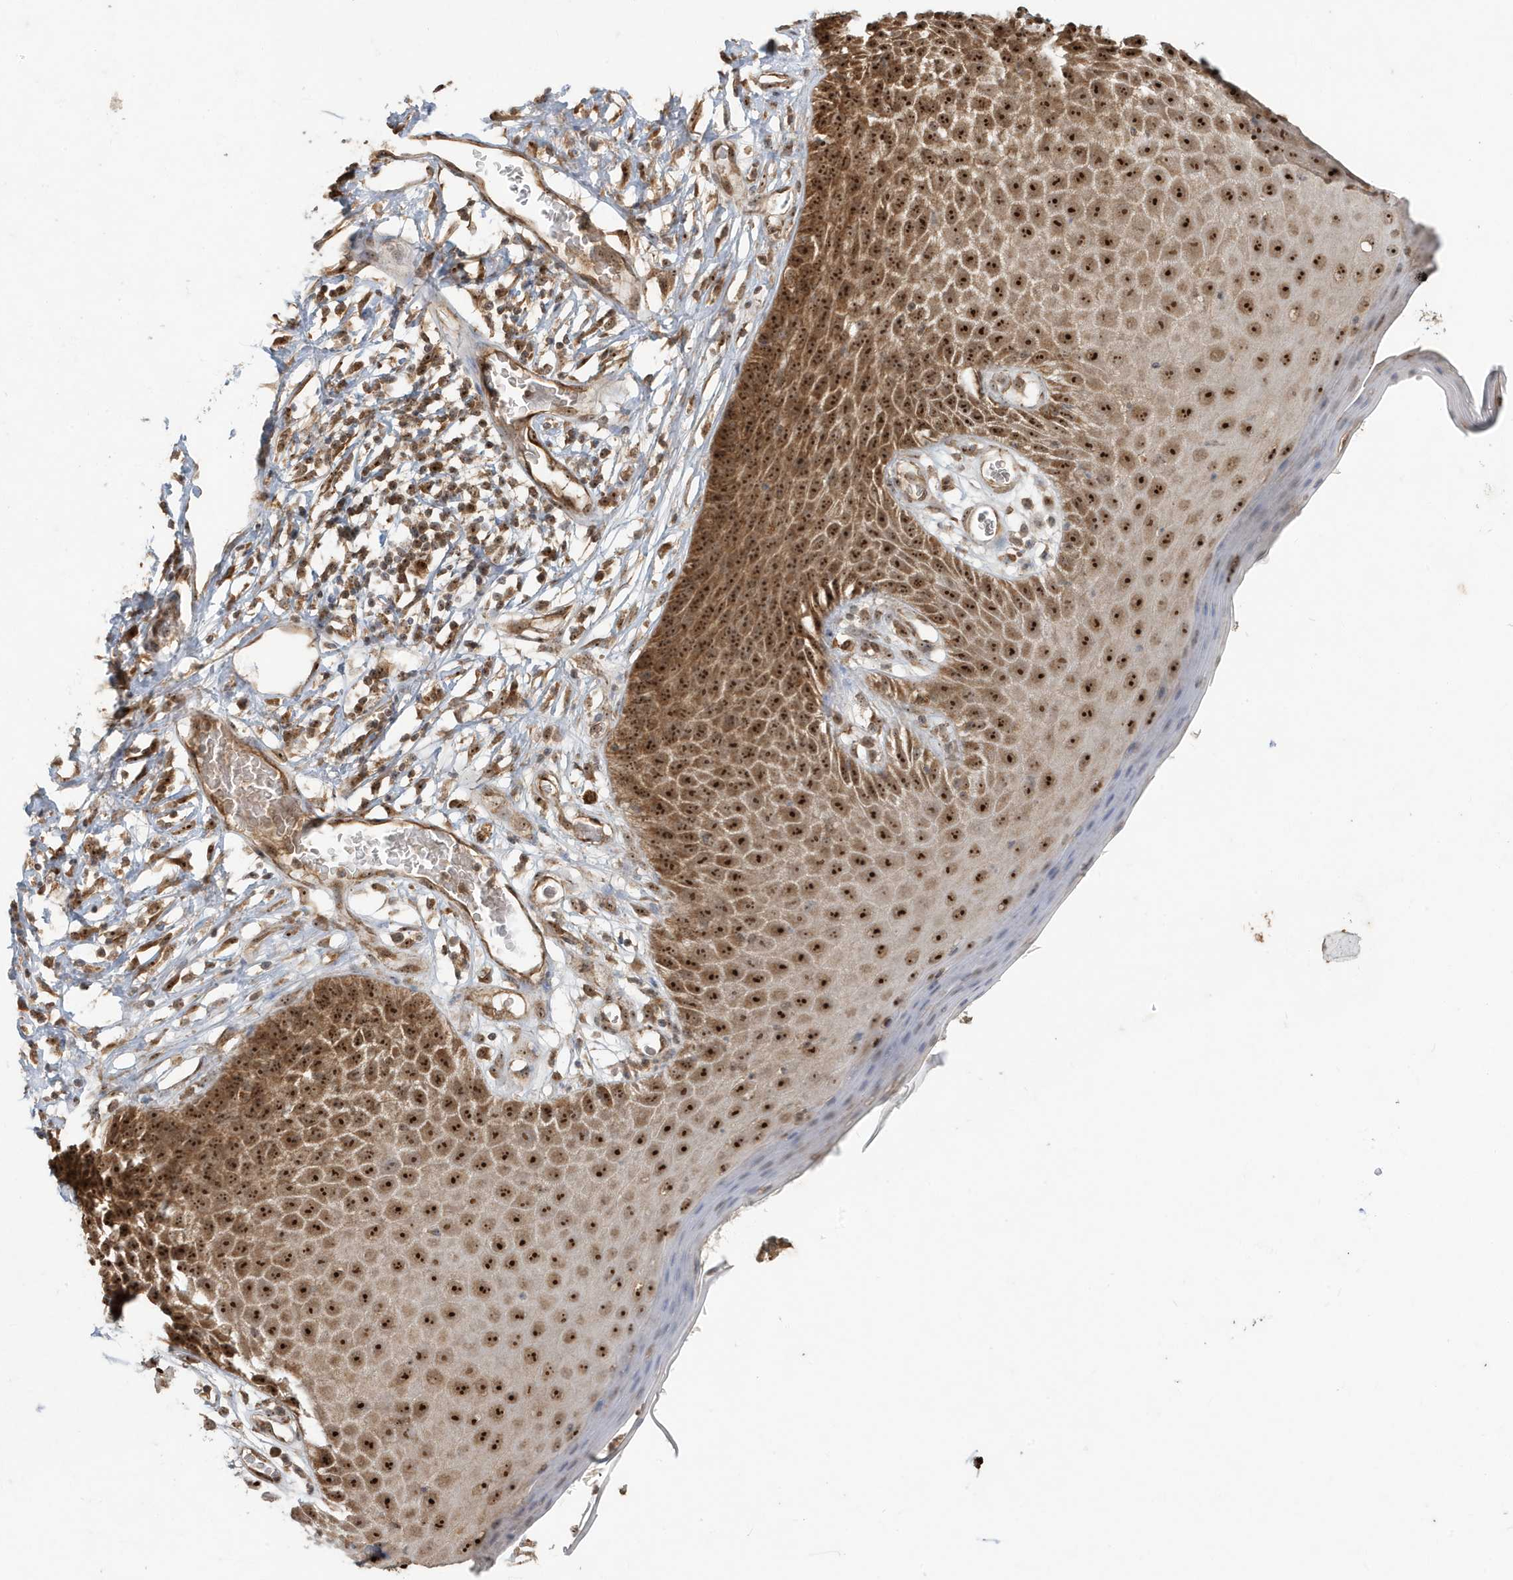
{"staining": {"intensity": "strong", "quantity": ">75%", "location": "cytoplasmic/membranous,nuclear"}, "tissue": "skin", "cell_type": "Epidermal cells", "image_type": "normal", "snomed": [{"axis": "morphology", "description": "Normal tissue, NOS"}, {"axis": "topography", "description": "Vulva"}], "caption": "A high amount of strong cytoplasmic/membranous,nuclear expression is seen in approximately >75% of epidermal cells in normal skin. Ihc stains the protein of interest in brown and the nuclei are stained blue.", "gene": "ABCB9", "patient": {"sex": "female", "age": 68}}